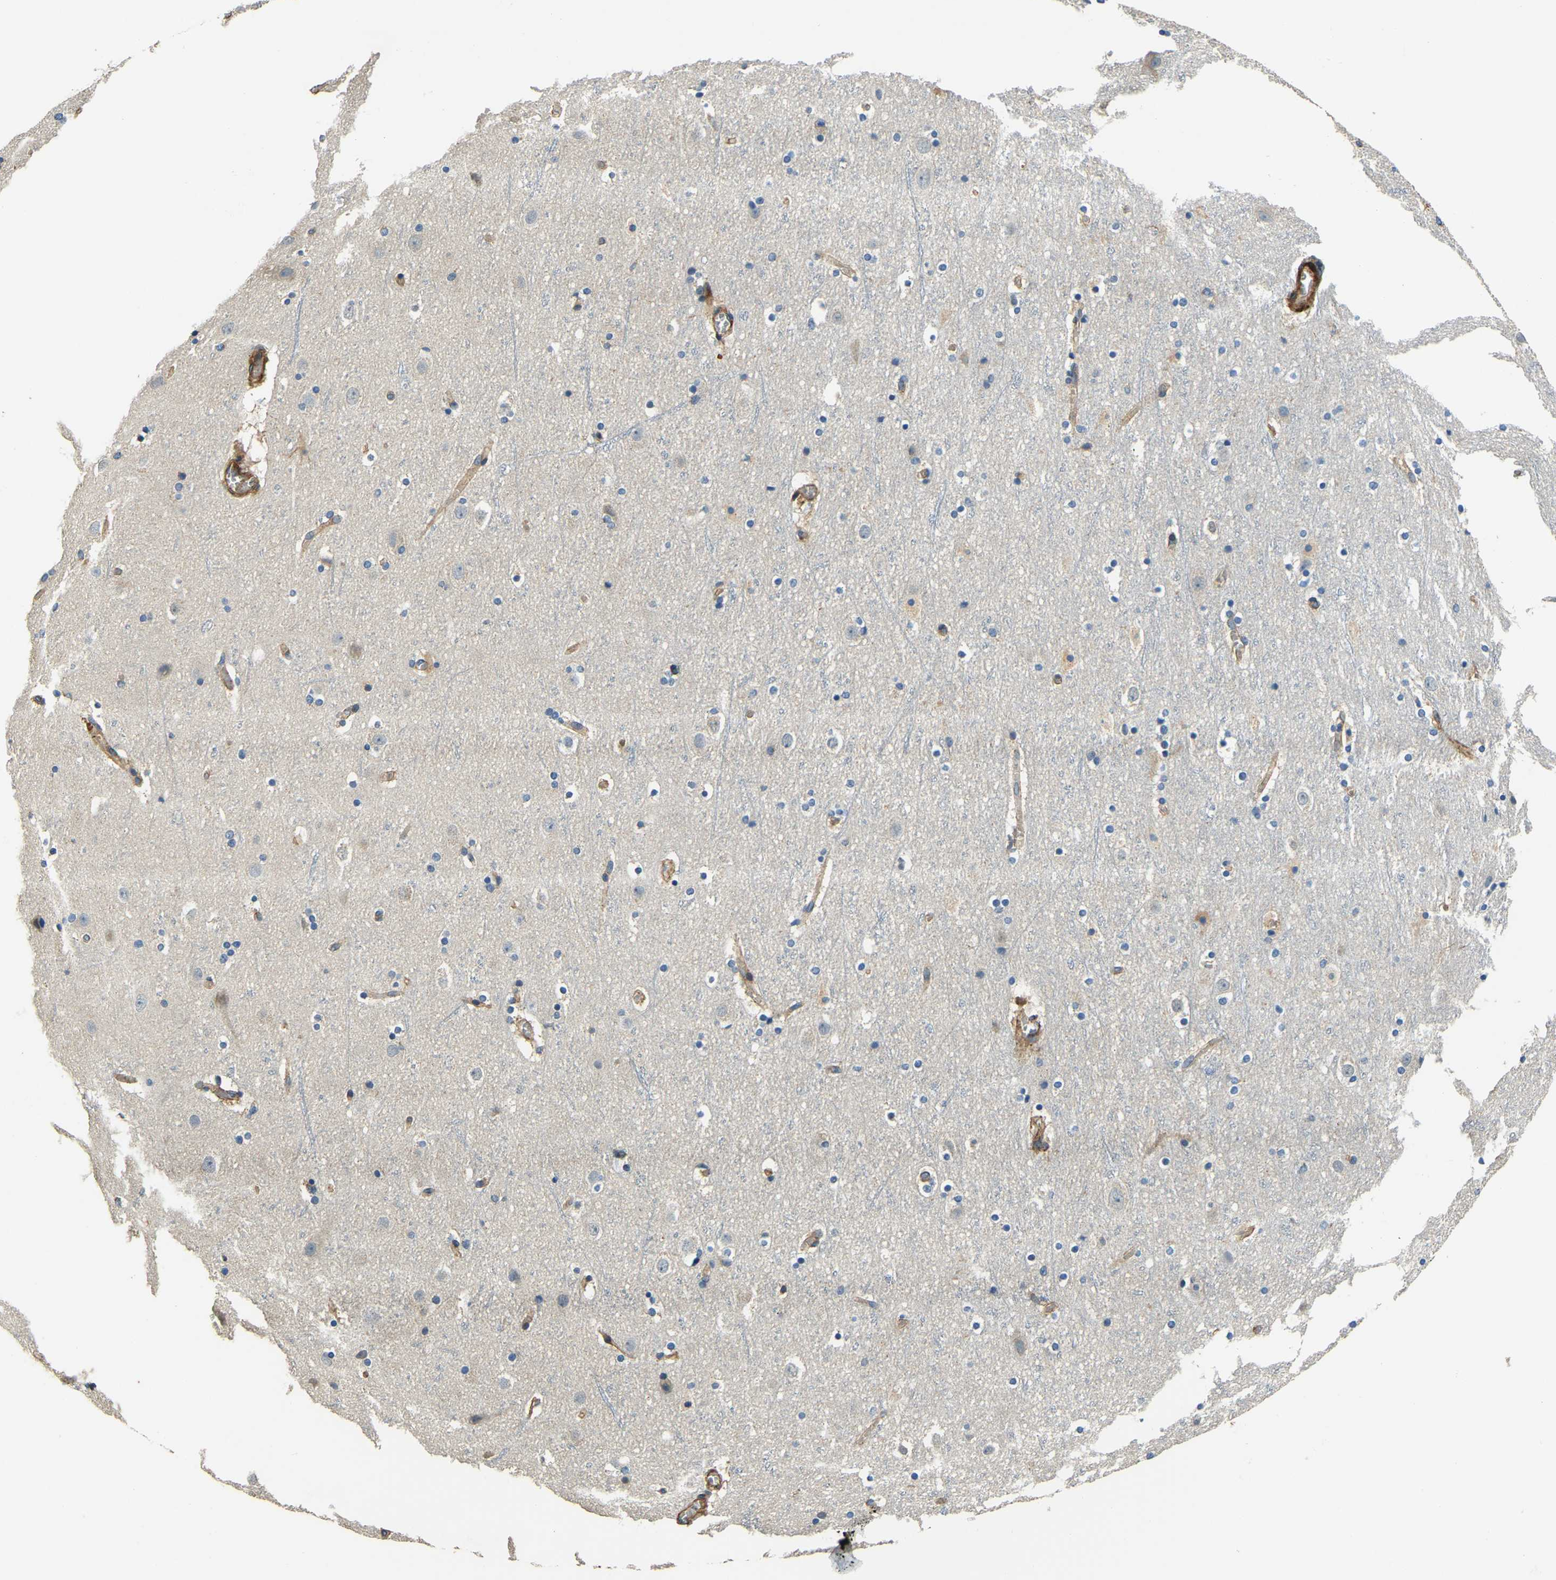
{"staining": {"intensity": "moderate", "quantity": ">75%", "location": "cytoplasmic/membranous"}, "tissue": "cerebral cortex", "cell_type": "Endothelial cells", "image_type": "normal", "snomed": [{"axis": "morphology", "description": "Normal tissue, NOS"}, {"axis": "topography", "description": "Cerebral cortex"}], "caption": "Immunohistochemistry (IHC) of benign cerebral cortex exhibits medium levels of moderate cytoplasmic/membranous staining in approximately >75% of endothelial cells. The protein is stained brown, and the nuclei are stained in blue (DAB (3,3'-diaminobenzidine) IHC with brightfield microscopy, high magnification).", "gene": "RNF39", "patient": {"sex": "male", "age": 45}}